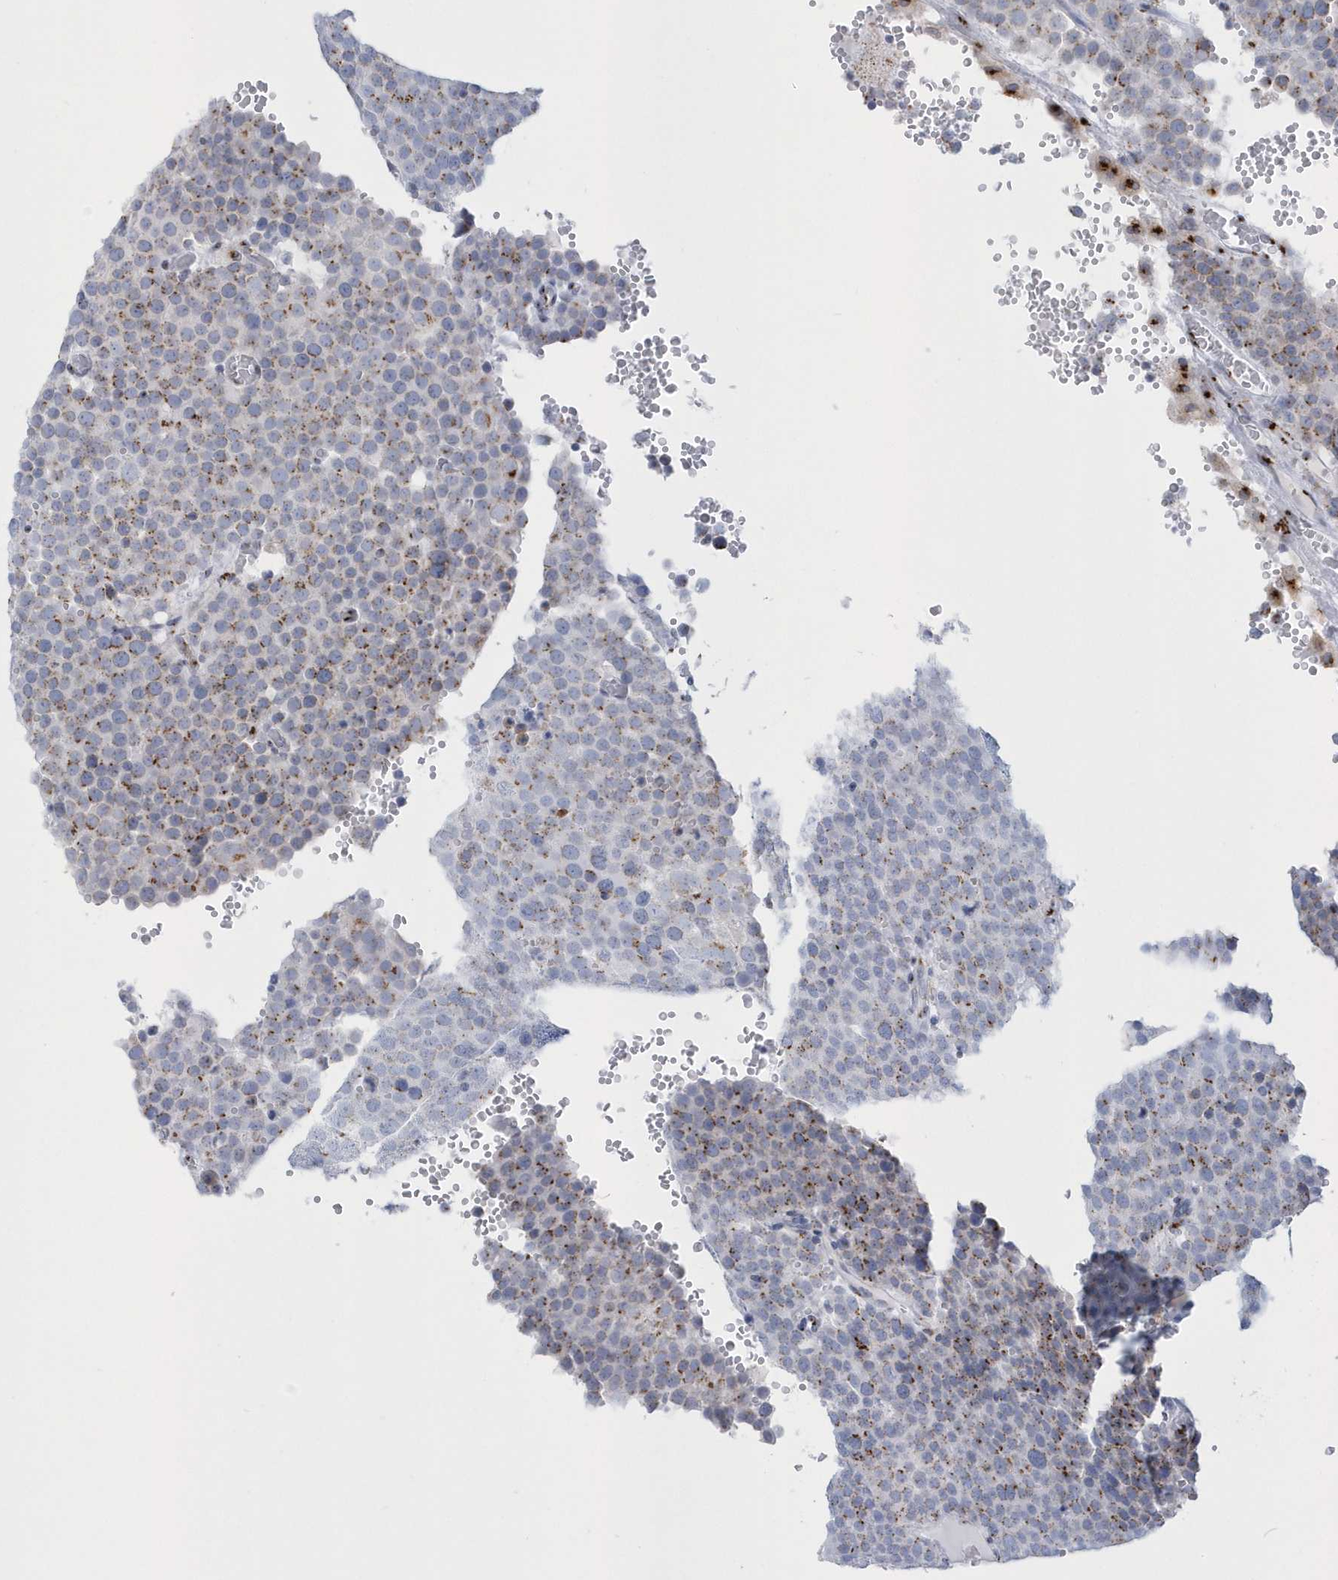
{"staining": {"intensity": "moderate", "quantity": "25%-75%", "location": "cytoplasmic/membranous"}, "tissue": "testis cancer", "cell_type": "Tumor cells", "image_type": "cancer", "snomed": [{"axis": "morphology", "description": "Seminoma, NOS"}, {"axis": "topography", "description": "Testis"}], "caption": "Immunohistochemical staining of testis cancer (seminoma) shows medium levels of moderate cytoplasmic/membranous protein positivity in approximately 25%-75% of tumor cells.", "gene": "SLX9", "patient": {"sex": "male", "age": 71}}